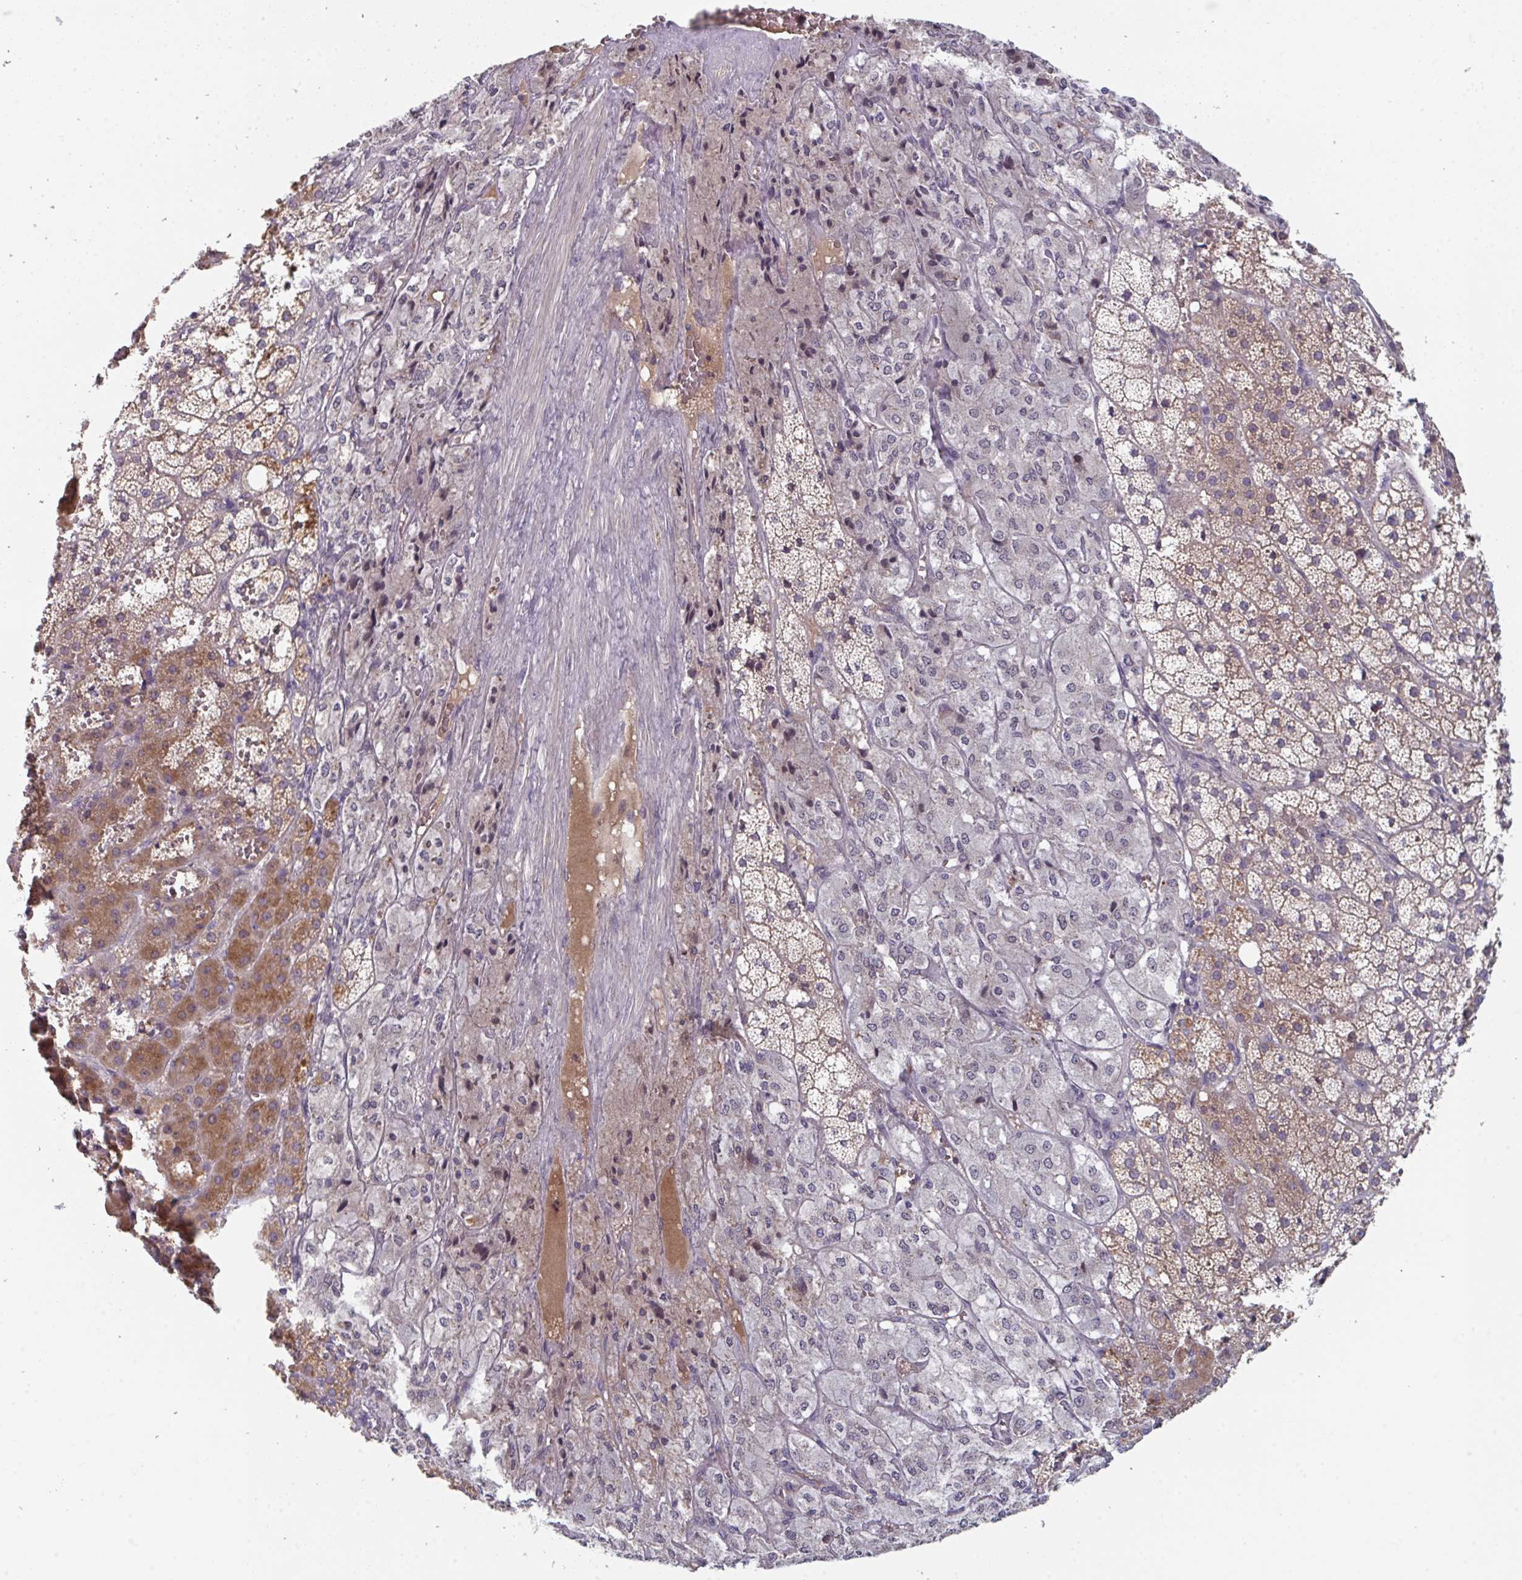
{"staining": {"intensity": "moderate", "quantity": "<25%", "location": "cytoplasmic/membranous"}, "tissue": "adrenal gland", "cell_type": "Glandular cells", "image_type": "normal", "snomed": [{"axis": "morphology", "description": "Normal tissue, NOS"}, {"axis": "topography", "description": "Adrenal gland"}], "caption": "Immunohistochemistry (IHC) (DAB (3,3'-diaminobenzidine)) staining of unremarkable adrenal gland demonstrates moderate cytoplasmic/membranous protein expression in approximately <25% of glandular cells.", "gene": "HGFAC", "patient": {"sex": "male", "age": 53}}